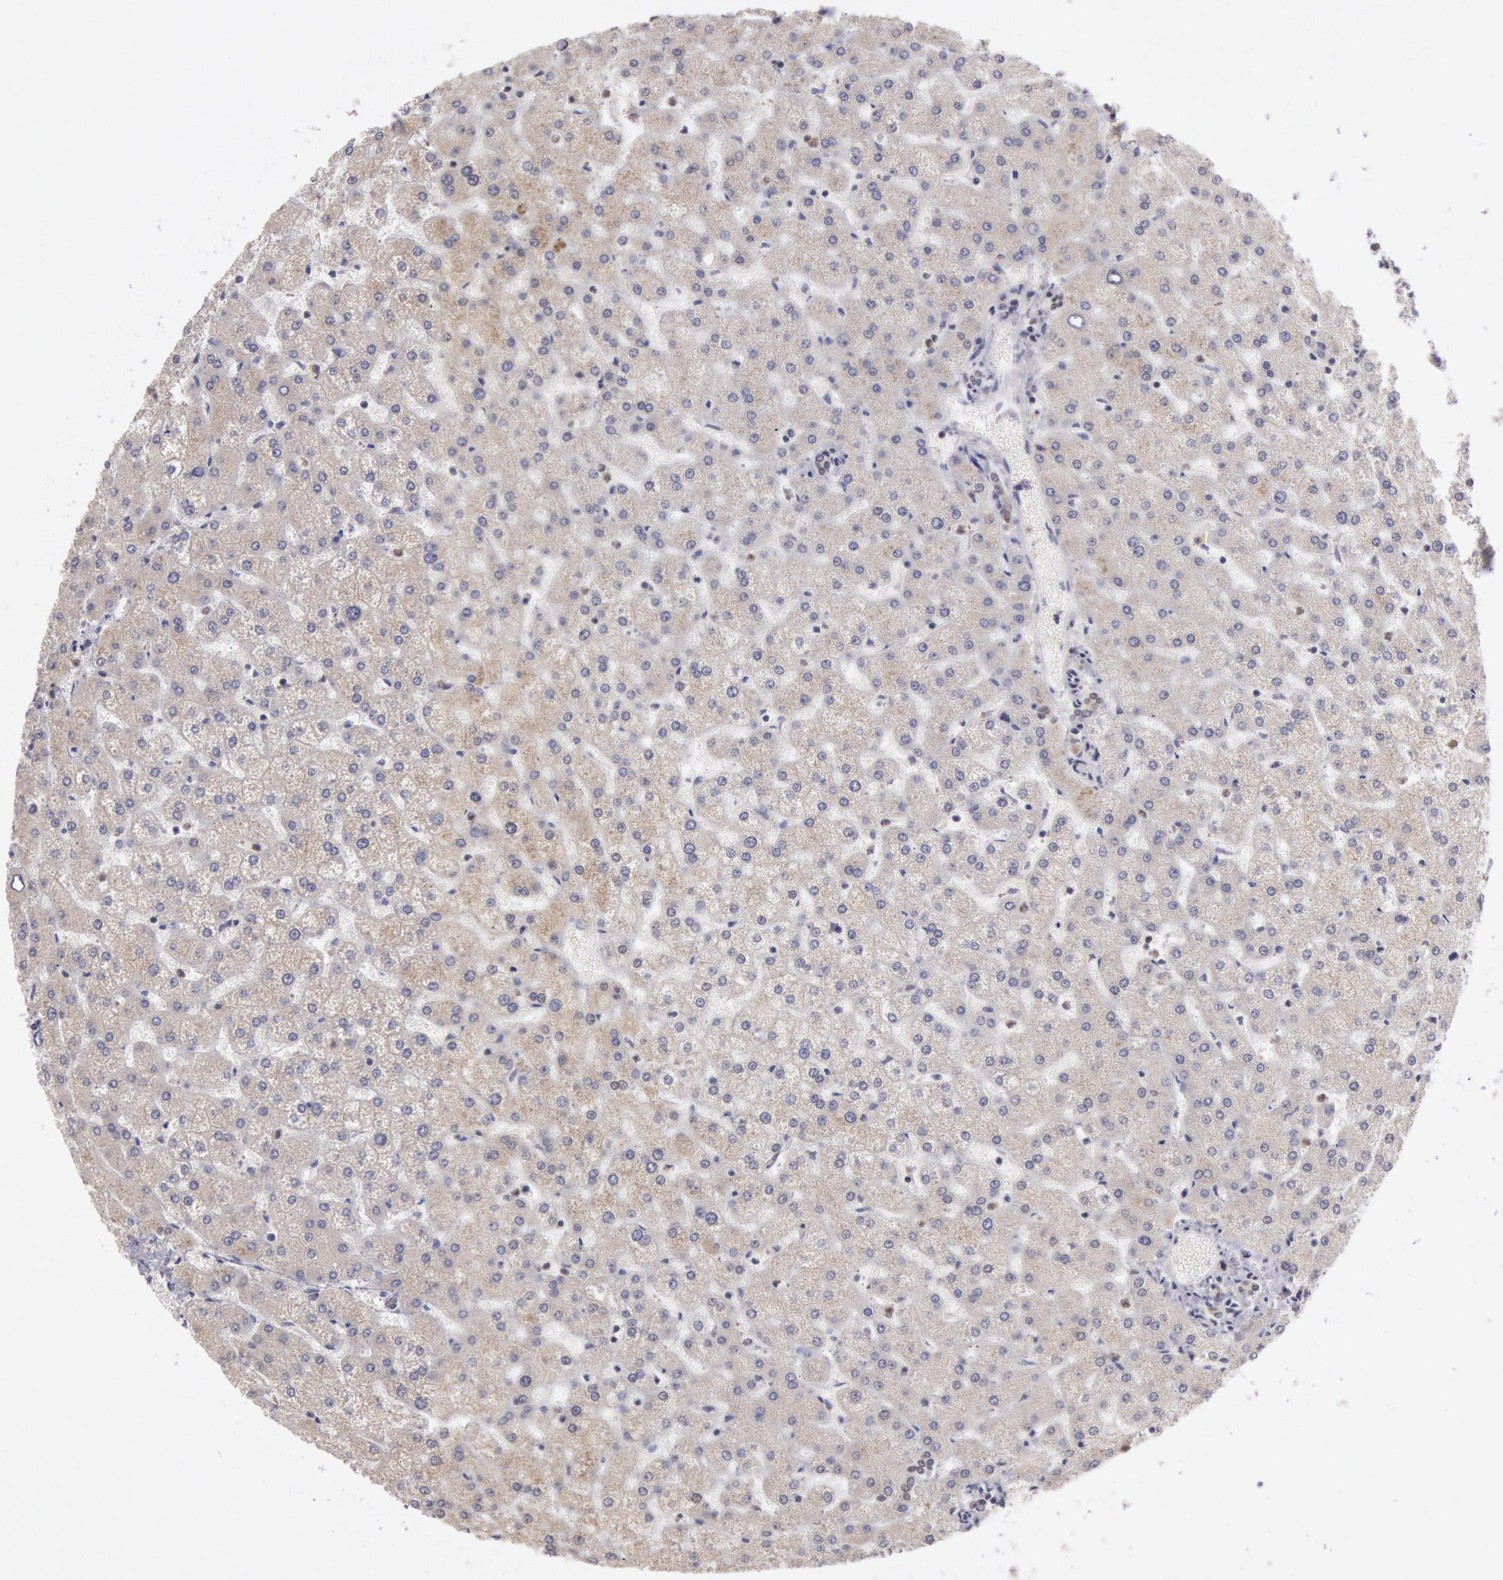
{"staining": {"intensity": "moderate", "quantity": ">75%", "location": "cytoplasmic/membranous"}, "tissue": "liver", "cell_type": "Cholangiocytes", "image_type": "normal", "snomed": [{"axis": "morphology", "description": "Normal tissue, NOS"}, {"axis": "topography", "description": "Liver"}], "caption": "Moderate cytoplasmic/membranous staining is seen in about >75% of cholangiocytes in unremarkable liver.", "gene": "NMT2", "patient": {"sex": "female", "age": 32}}